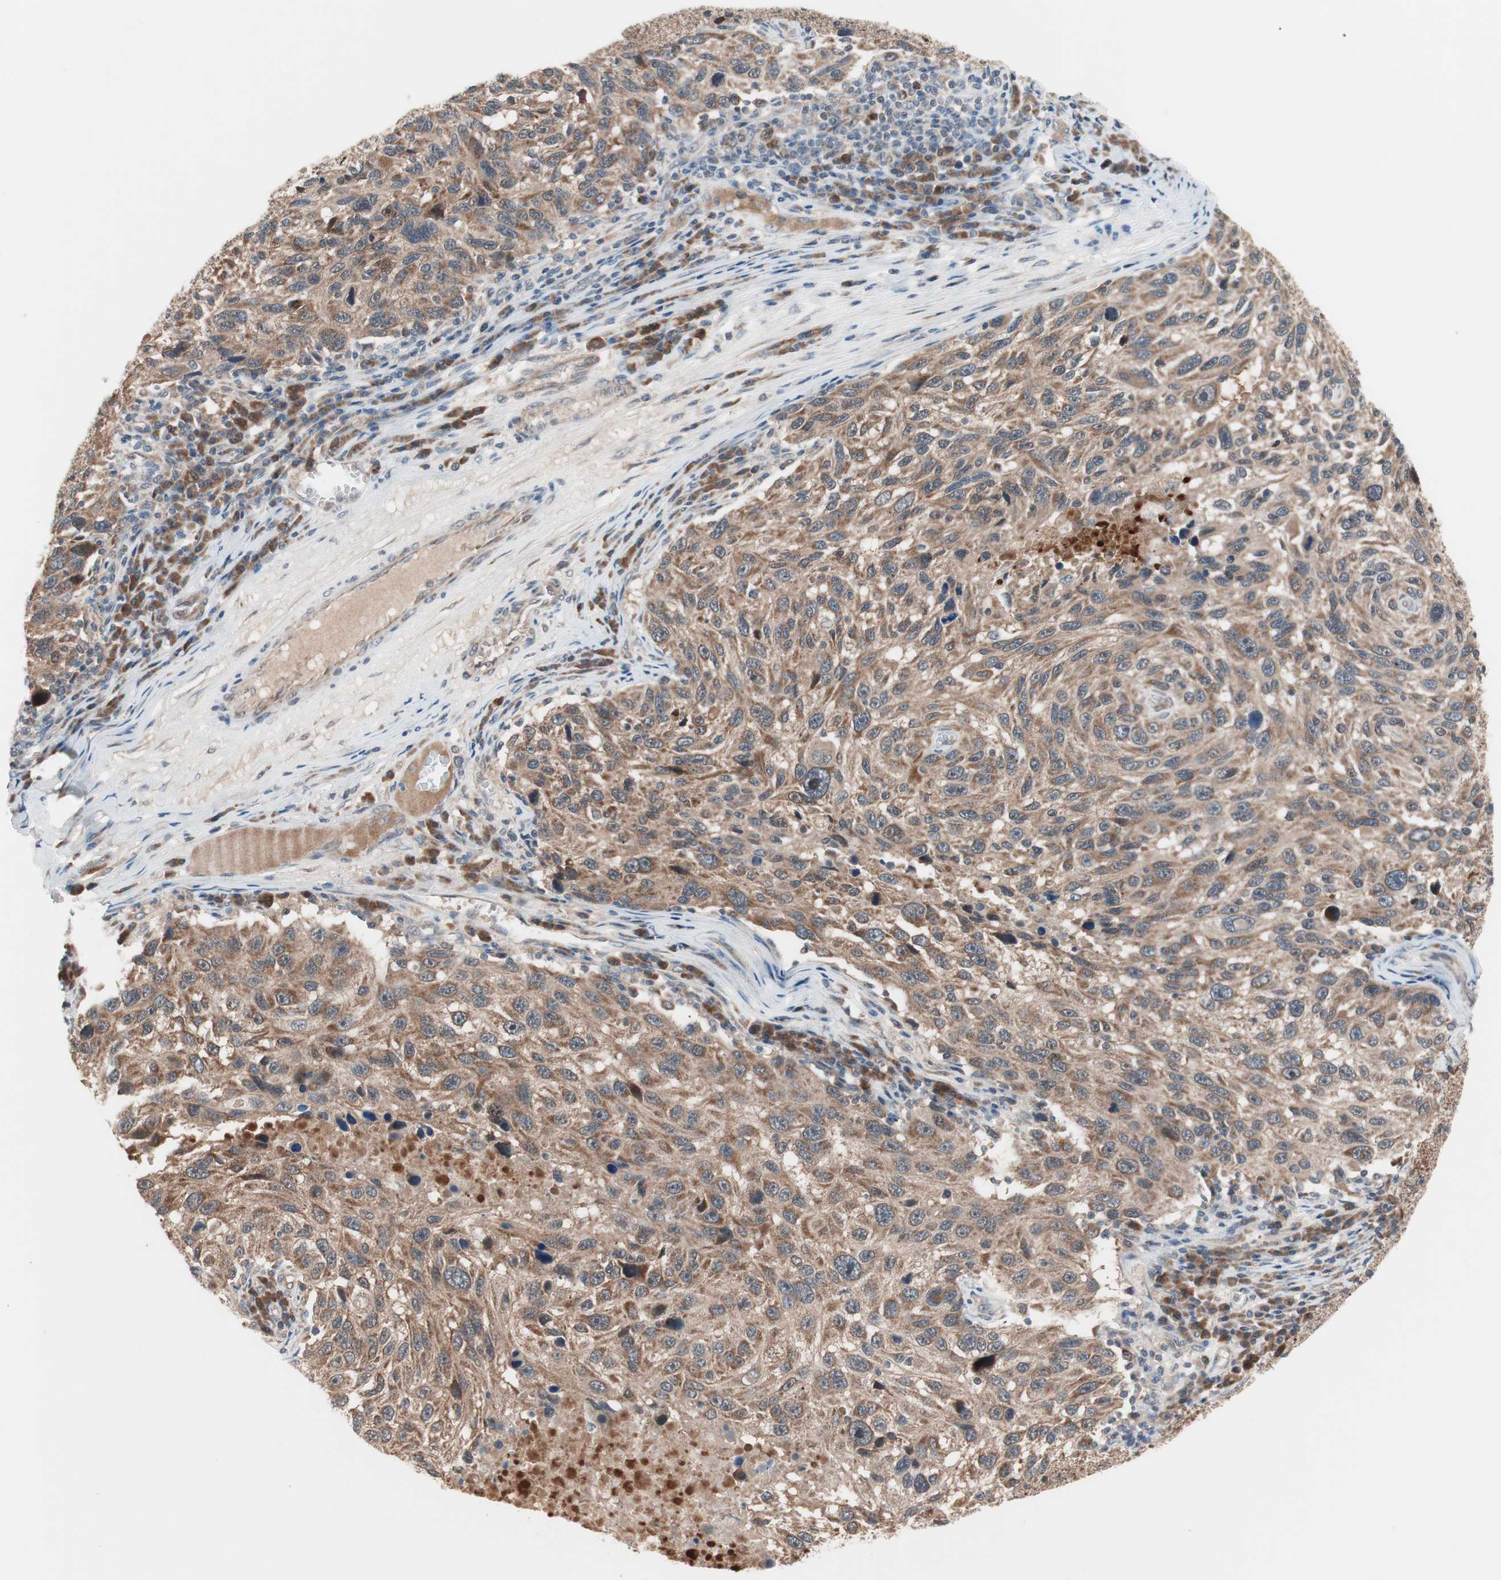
{"staining": {"intensity": "moderate", "quantity": ">75%", "location": "cytoplasmic/membranous"}, "tissue": "melanoma", "cell_type": "Tumor cells", "image_type": "cancer", "snomed": [{"axis": "morphology", "description": "Malignant melanoma, NOS"}, {"axis": "topography", "description": "Skin"}], "caption": "Protein staining reveals moderate cytoplasmic/membranous staining in about >75% of tumor cells in melanoma.", "gene": "HMBS", "patient": {"sex": "male", "age": 53}}